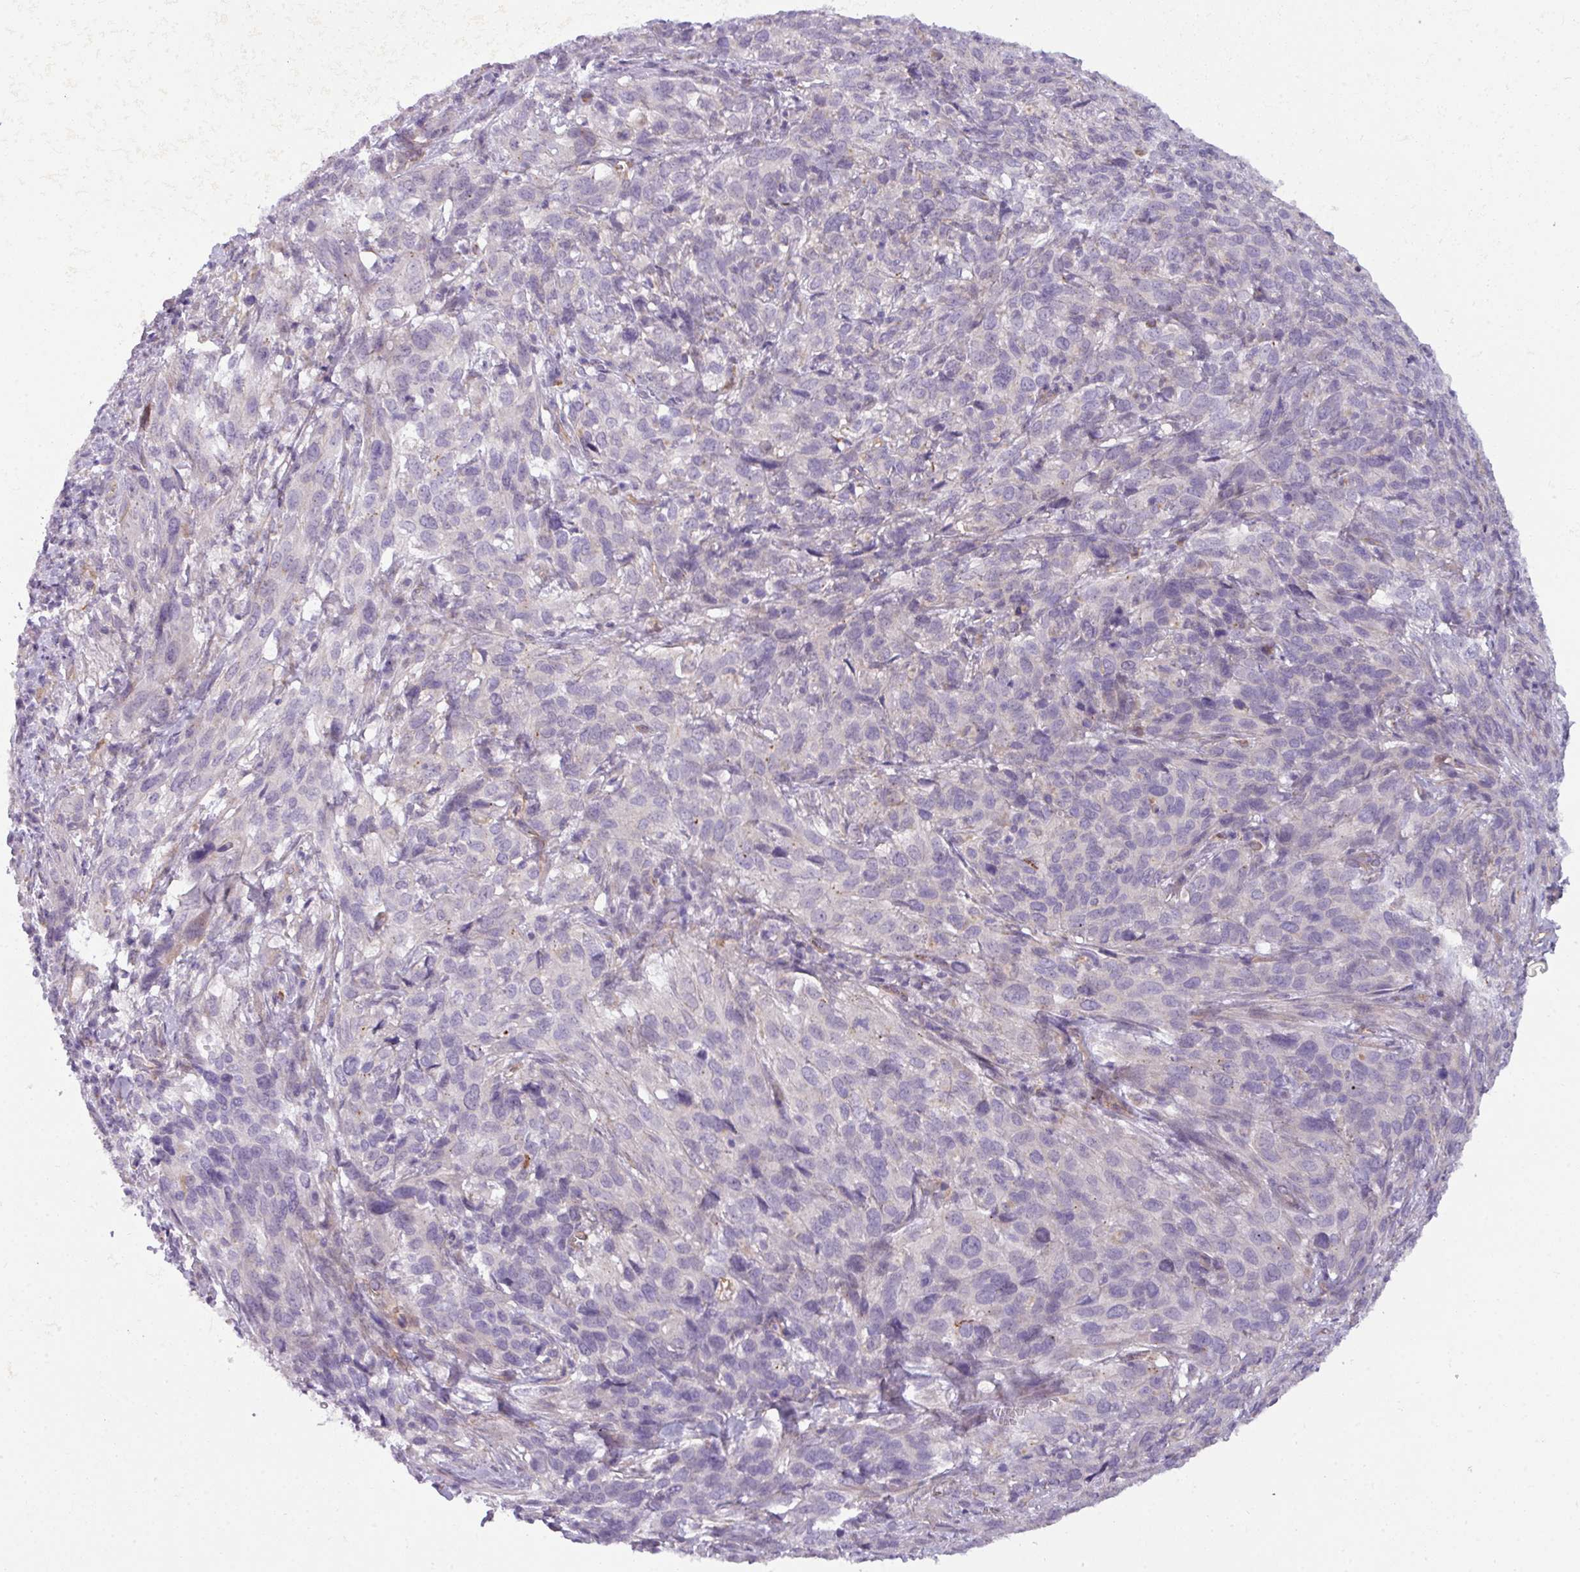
{"staining": {"intensity": "negative", "quantity": "none", "location": "none"}, "tissue": "cervical cancer", "cell_type": "Tumor cells", "image_type": "cancer", "snomed": [{"axis": "morphology", "description": "Squamous cell carcinoma, NOS"}, {"axis": "topography", "description": "Cervix"}], "caption": "Immunohistochemistry (IHC) micrograph of neoplastic tissue: cervical squamous cell carcinoma stained with DAB exhibits no significant protein staining in tumor cells. (DAB immunohistochemistry (IHC), high magnification).", "gene": "BUD23", "patient": {"sex": "female", "age": 51}}